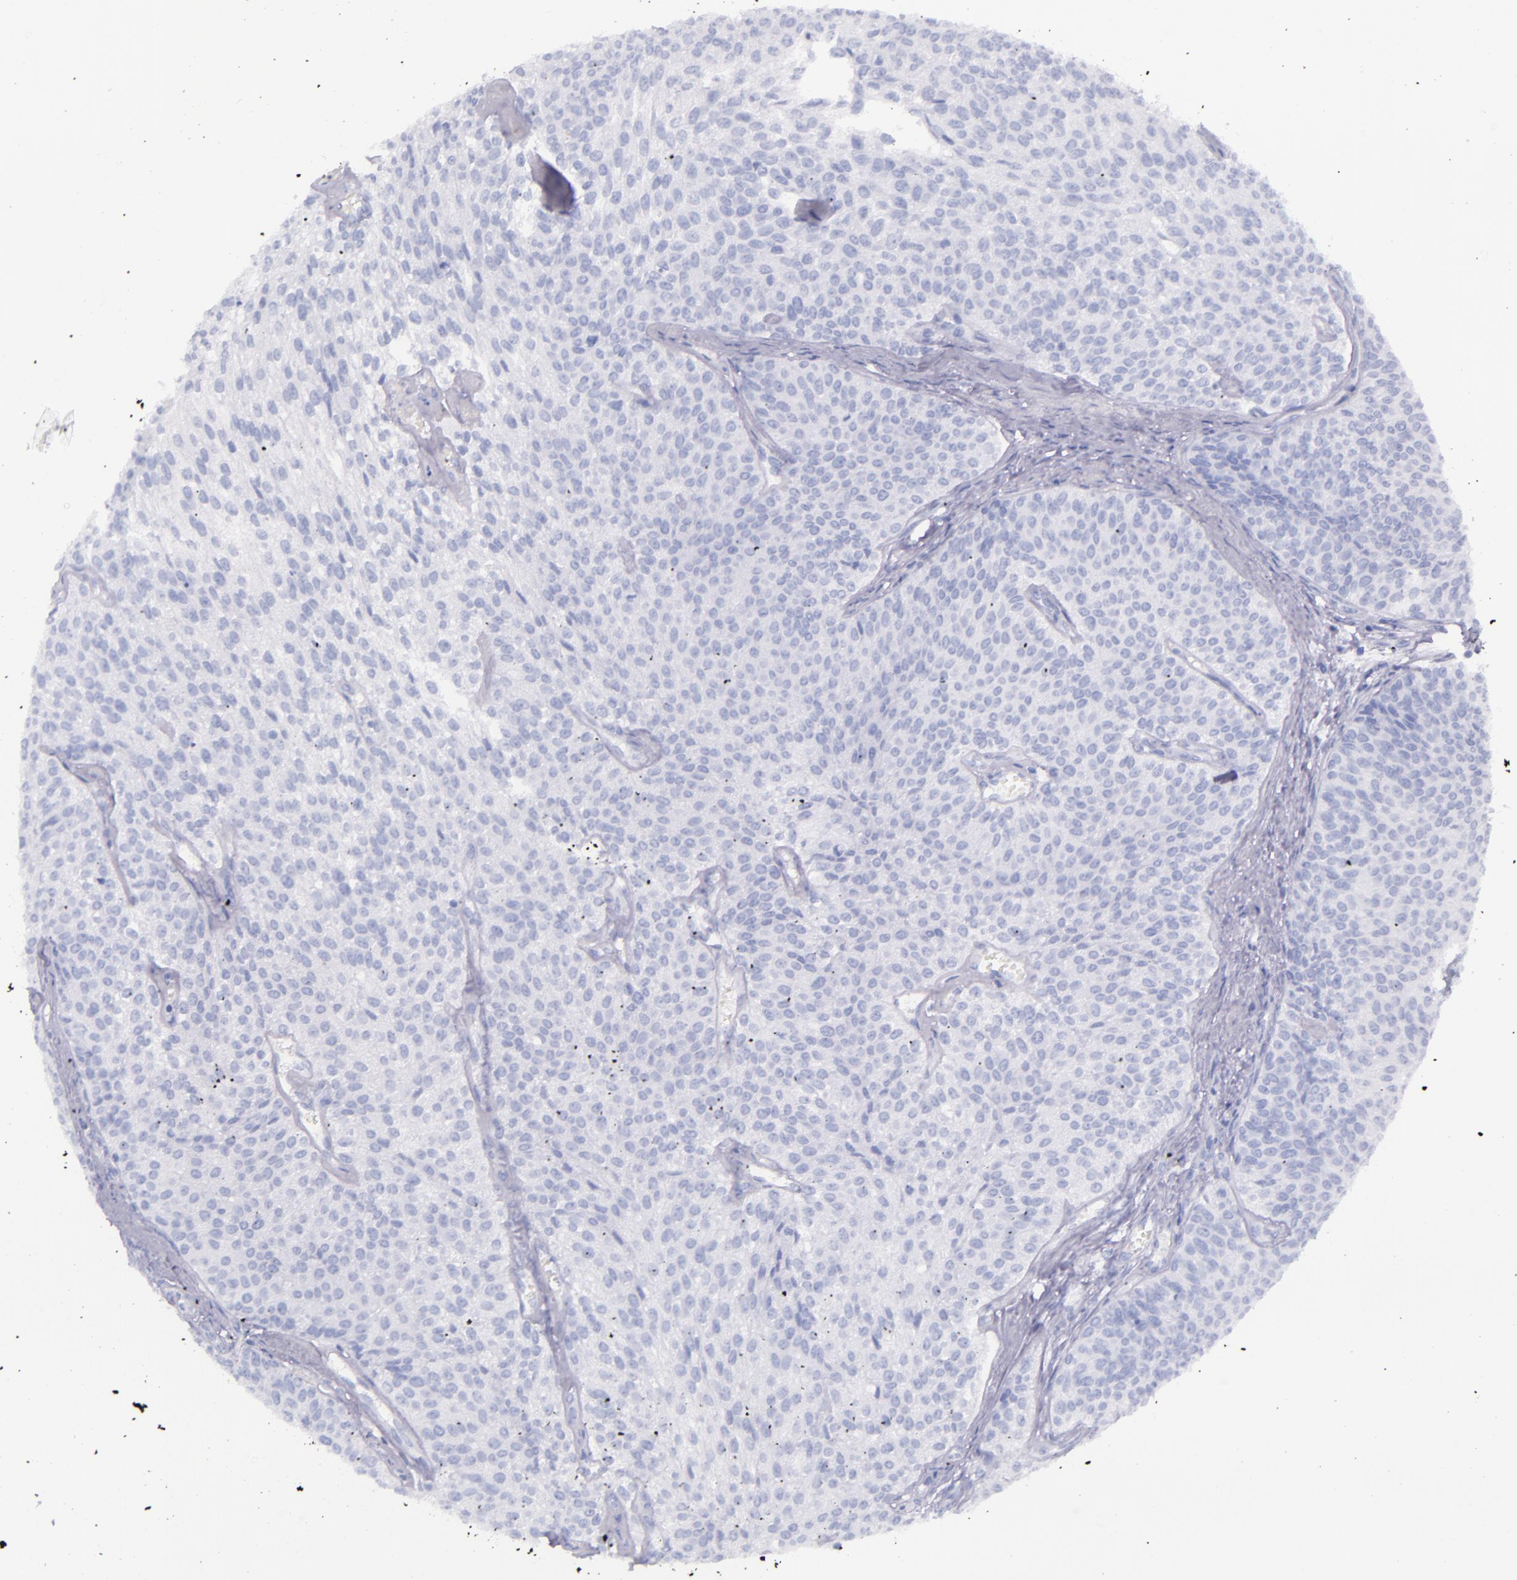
{"staining": {"intensity": "negative", "quantity": "none", "location": "none"}, "tissue": "urothelial cancer", "cell_type": "Tumor cells", "image_type": "cancer", "snomed": [{"axis": "morphology", "description": "Urothelial carcinoma, Low grade"}, {"axis": "topography", "description": "Urinary bladder"}], "caption": "Immunohistochemical staining of human low-grade urothelial carcinoma demonstrates no significant staining in tumor cells. (DAB immunohistochemistry (IHC) with hematoxylin counter stain).", "gene": "SFTPB", "patient": {"sex": "female", "age": 73}}